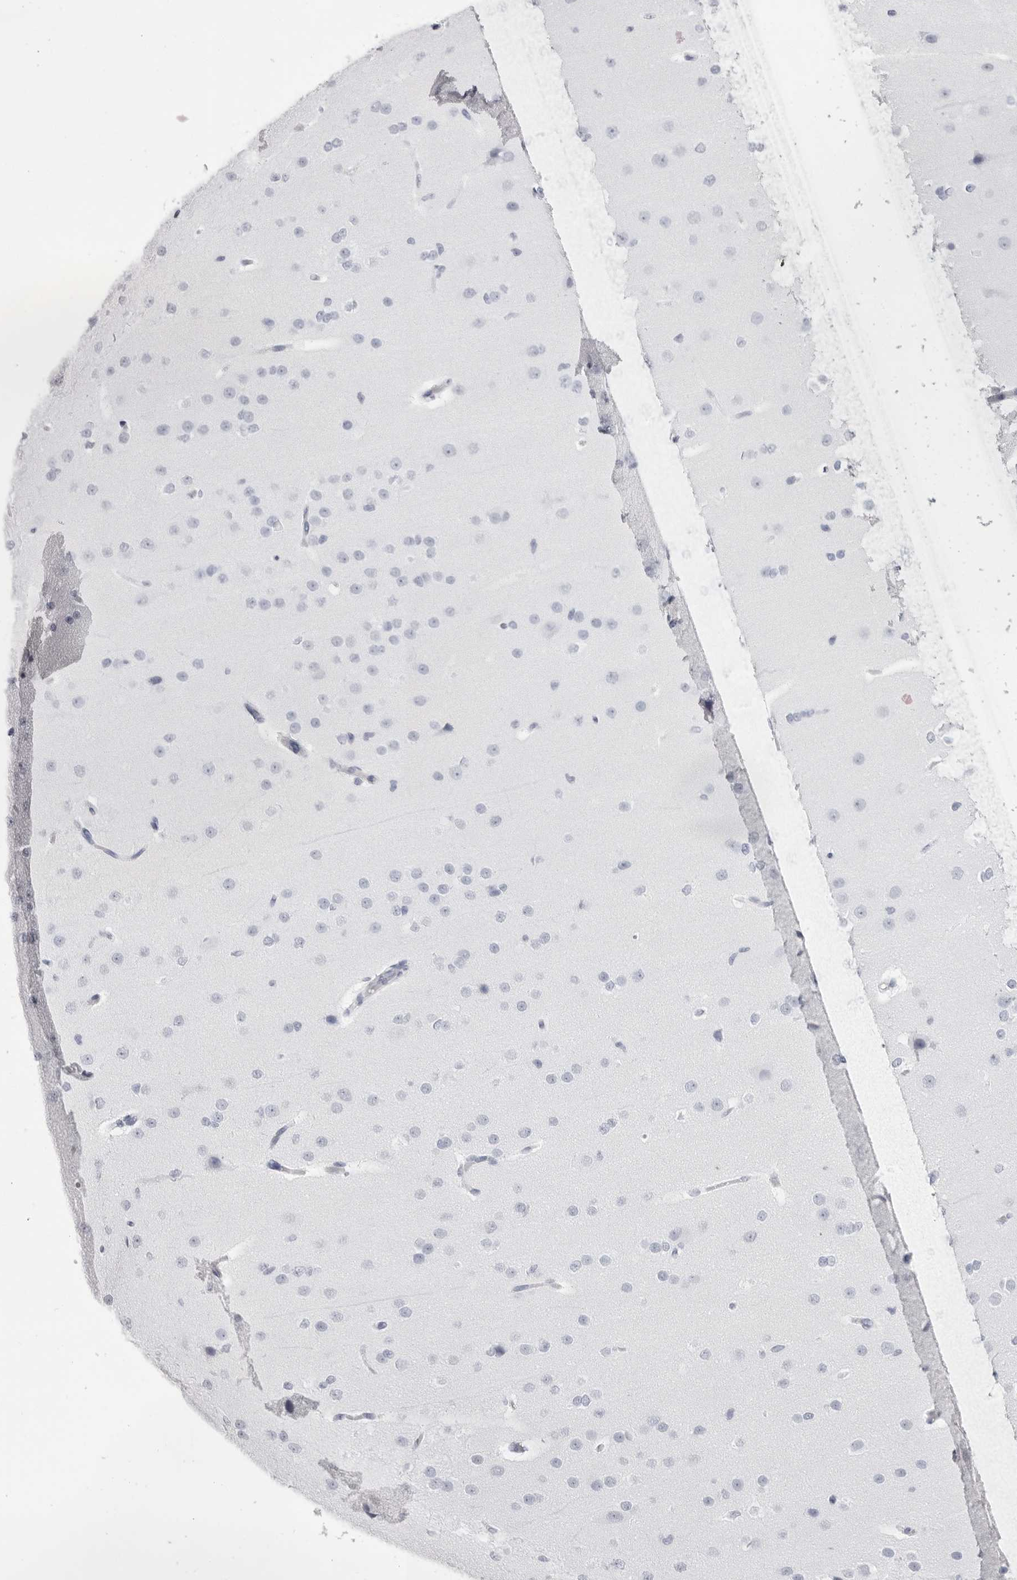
{"staining": {"intensity": "negative", "quantity": "none", "location": "none"}, "tissue": "cerebral cortex", "cell_type": "Endothelial cells", "image_type": "normal", "snomed": [{"axis": "morphology", "description": "Normal tissue, NOS"}, {"axis": "morphology", "description": "Developmental malformation"}, {"axis": "topography", "description": "Cerebral cortex"}], "caption": "Immunohistochemistry of benign cerebral cortex shows no staining in endothelial cells.", "gene": "TMOD4", "patient": {"sex": "female", "age": 30}}